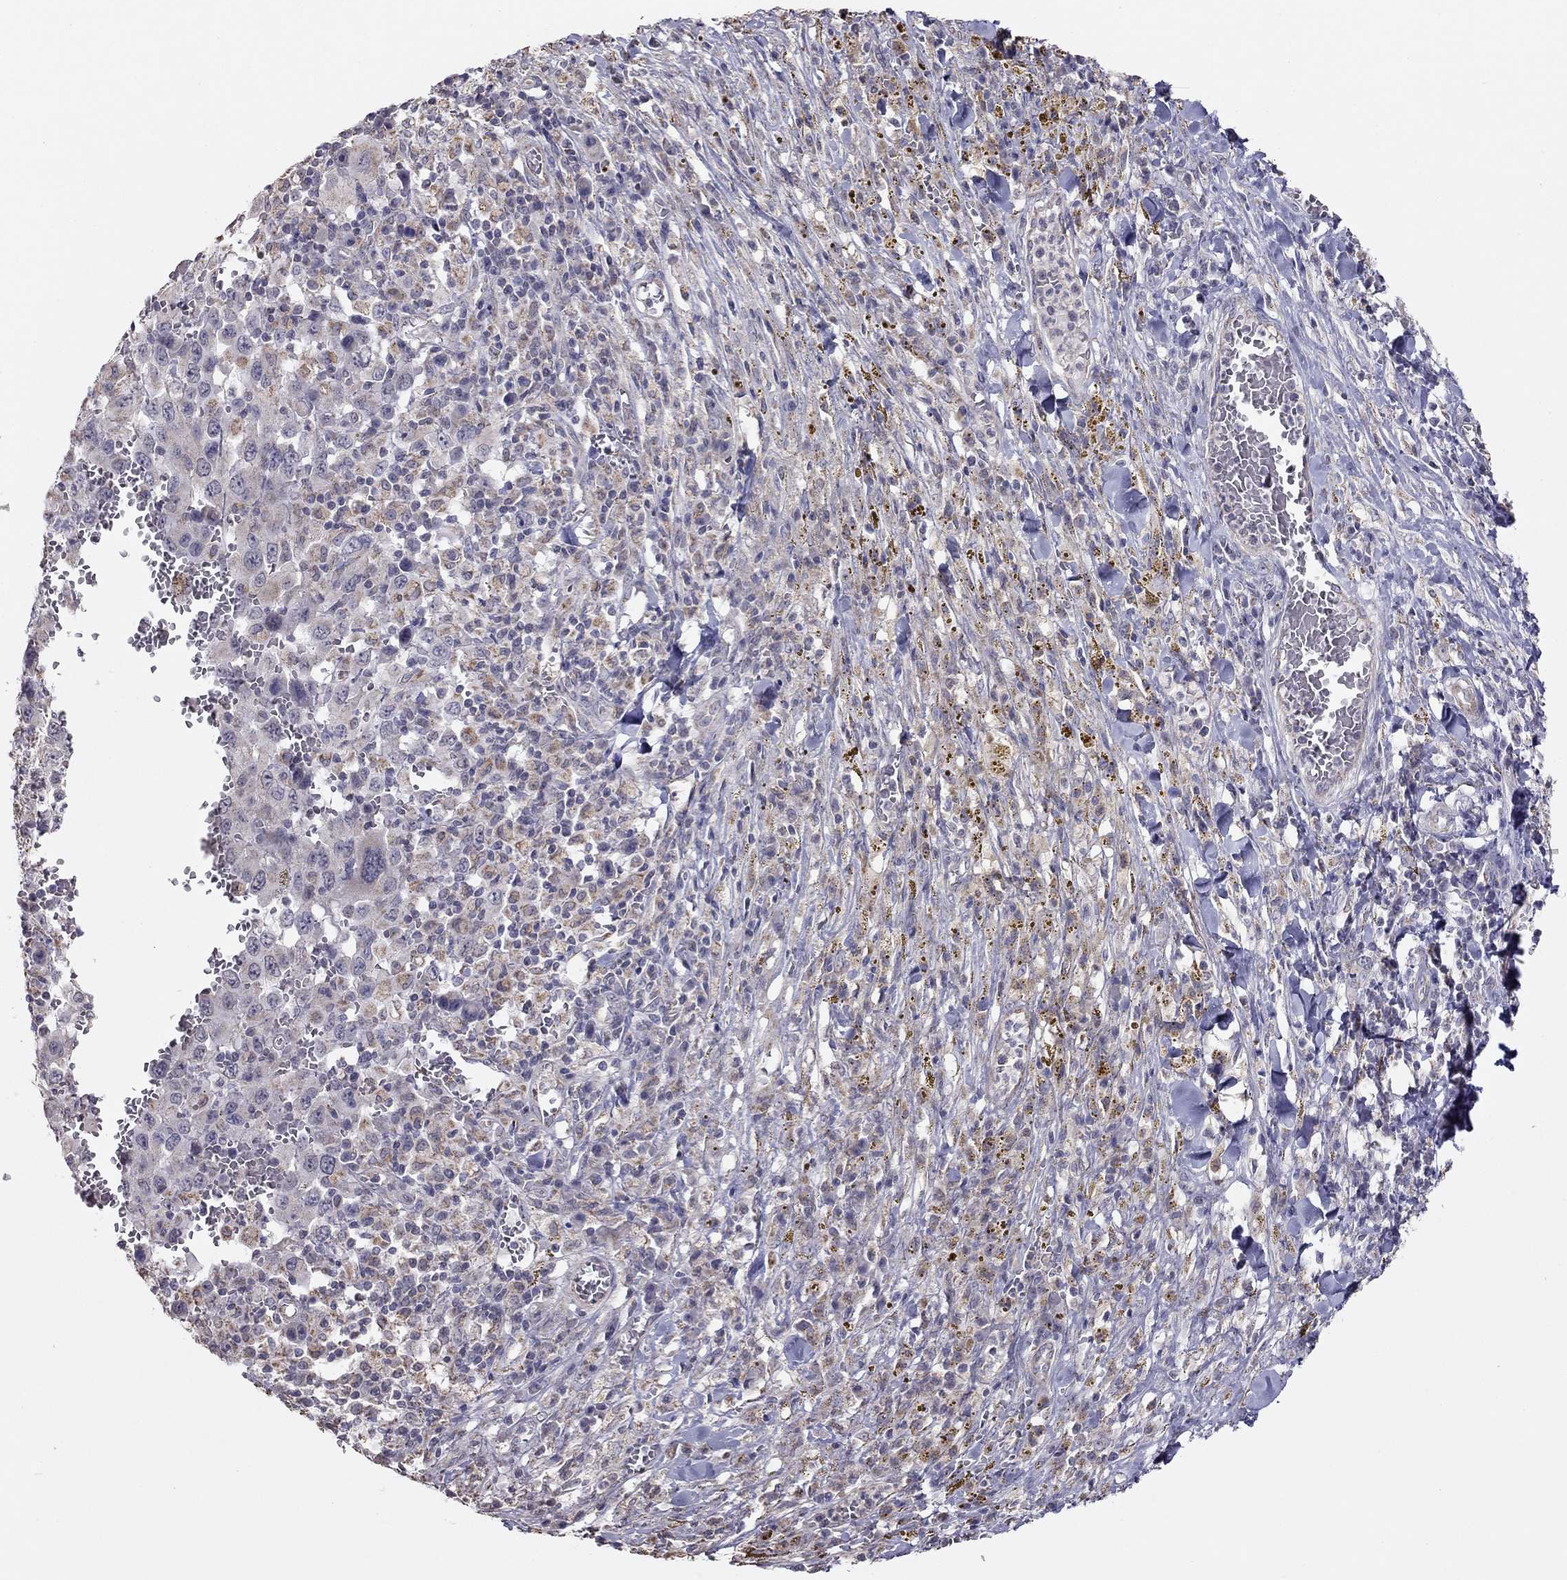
{"staining": {"intensity": "negative", "quantity": "none", "location": "none"}, "tissue": "melanoma", "cell_type": "Tumor cells", "image_type": "cancer", "snomed": [{"axis": "morphology", "description": "Malignant melanoma, NOS"}, {"axis": "topography", "description": "Skin"}], "caption": "DAB (3,3'-diaminobenzidine) immunohistochemical staining of human melanoma demonstrates no significant staining in tumor cells. Brightfield microscopy of IHC stained with DAB (3,3'-diaminobenzidine) (brown) and hematoxylin (blue), captured at high magnification.", "gene": "LRIT3", "patient": {"sex": "female", "age": 91}}